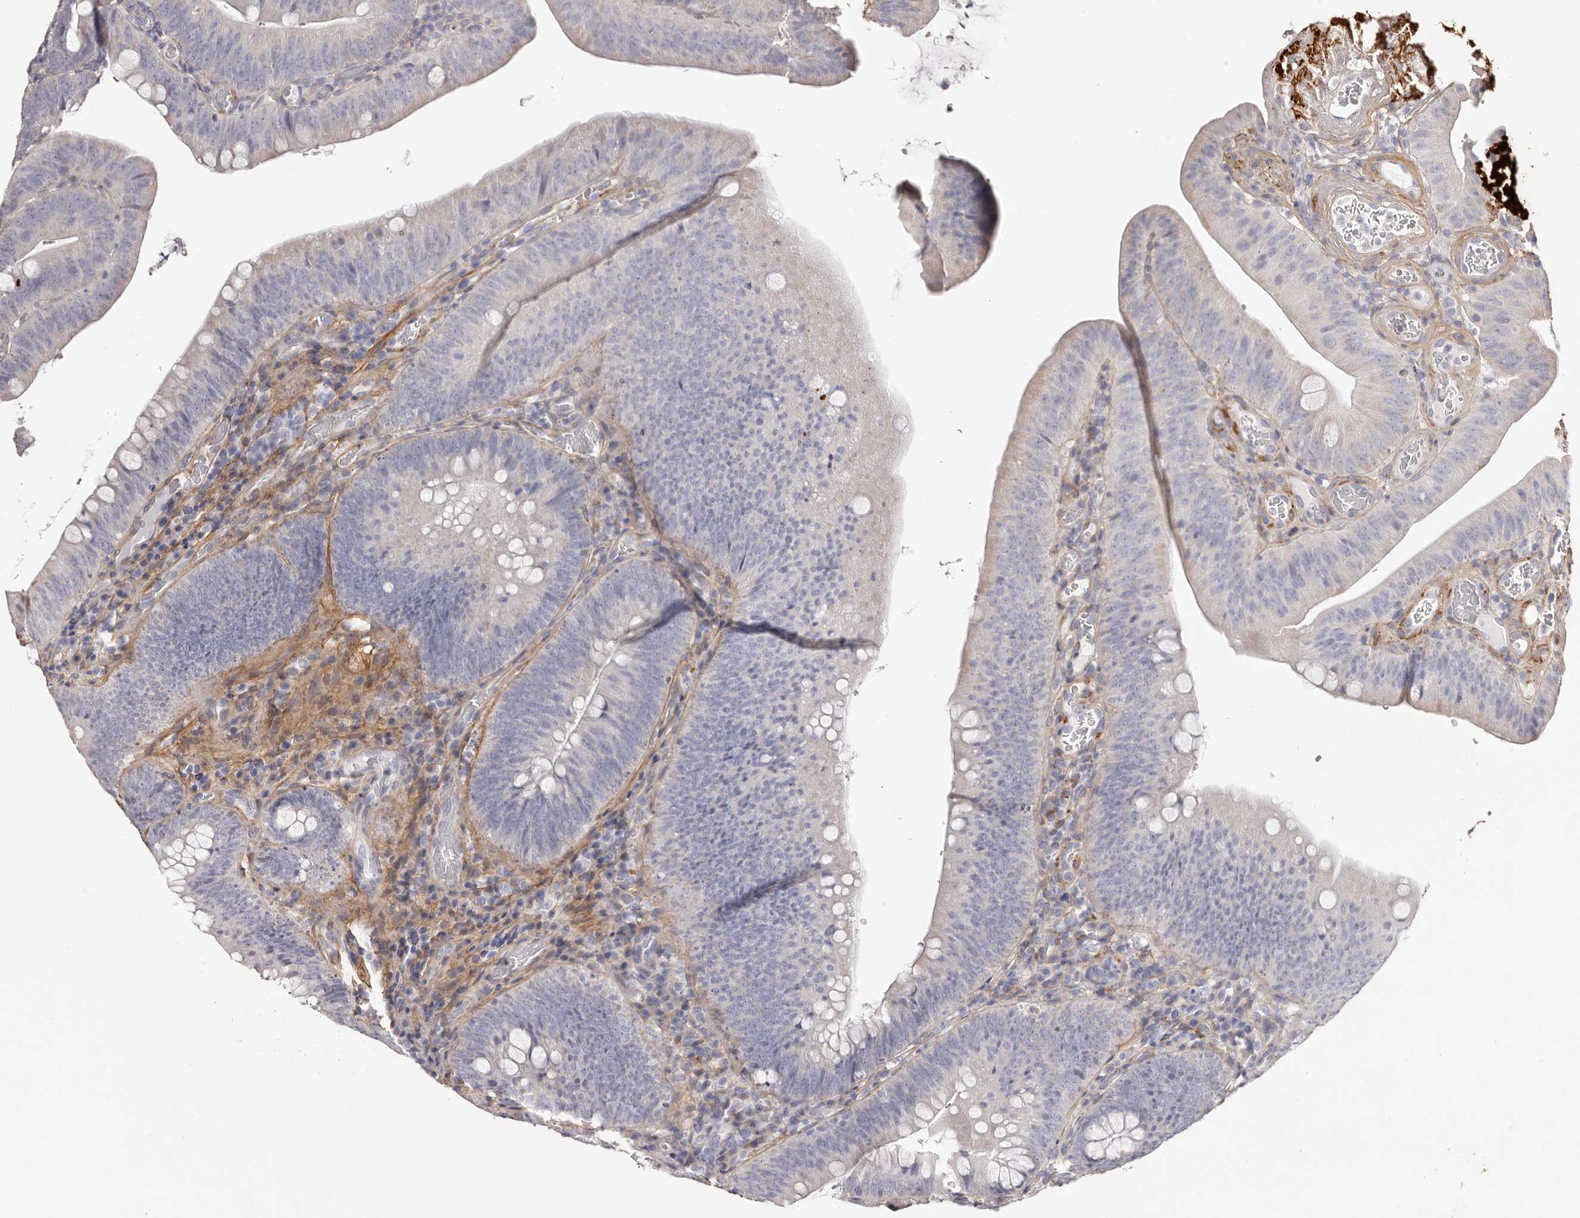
{"staining": {"intensity": "negative", "quantity": "none", "location": "none"}, "tissue": "colorectal cancer", "cell_type": "Tumor cells", "image_type": "cancer", "snomed": [{"axis": "morphology", "description": "Normal tissue, NOS"}, {"axis": "topography", "description": "Colon"}], "caption": "This is an immunohistochemistry (IHC) micrograph of colorectal cancer. There is no positivity in tumor cells.", "gene": "COL6A1", "patient": {"sex": "female", "age": 82}}